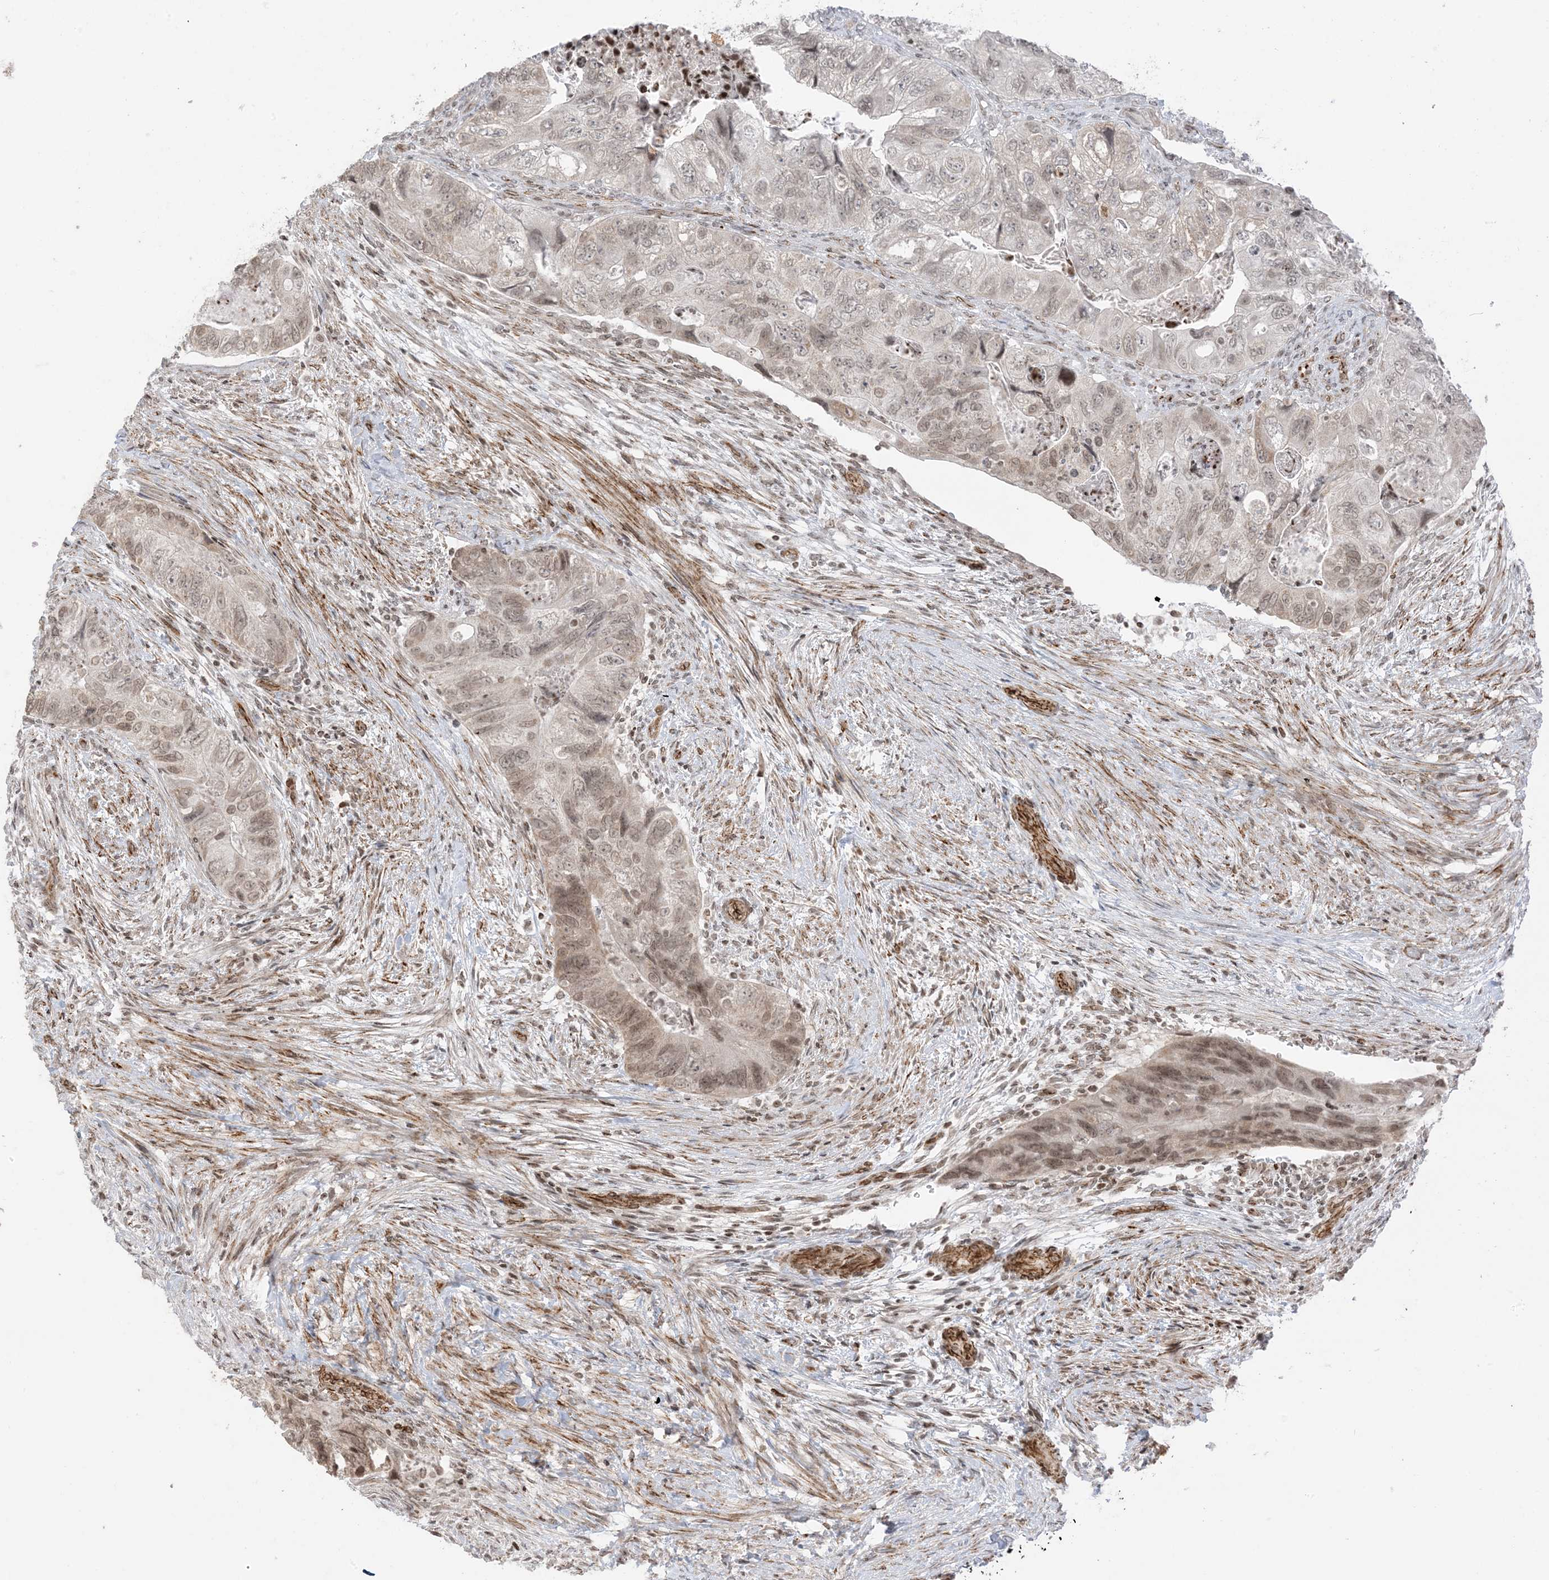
{"staining": {"intensity": "weak", "quantity": ">75%", "location": "nuclear"}, "tissue": "colorectal cancer", "cell_type": "Tumor cells", "image_type": "cancer", "snomed": [{"axis": "morphology", "description": "Adenocarcinoma, NOS"}, {"axis": "topography", "description": "Rectum"}], "caption": "IHC of colorectal cancer (adenocarcinoma) shows low levels of weak nuclear staining in approximately >75% of tumor cells.", "gene": "METAP1D", "patient": {"sex": "male", "age": 63}}